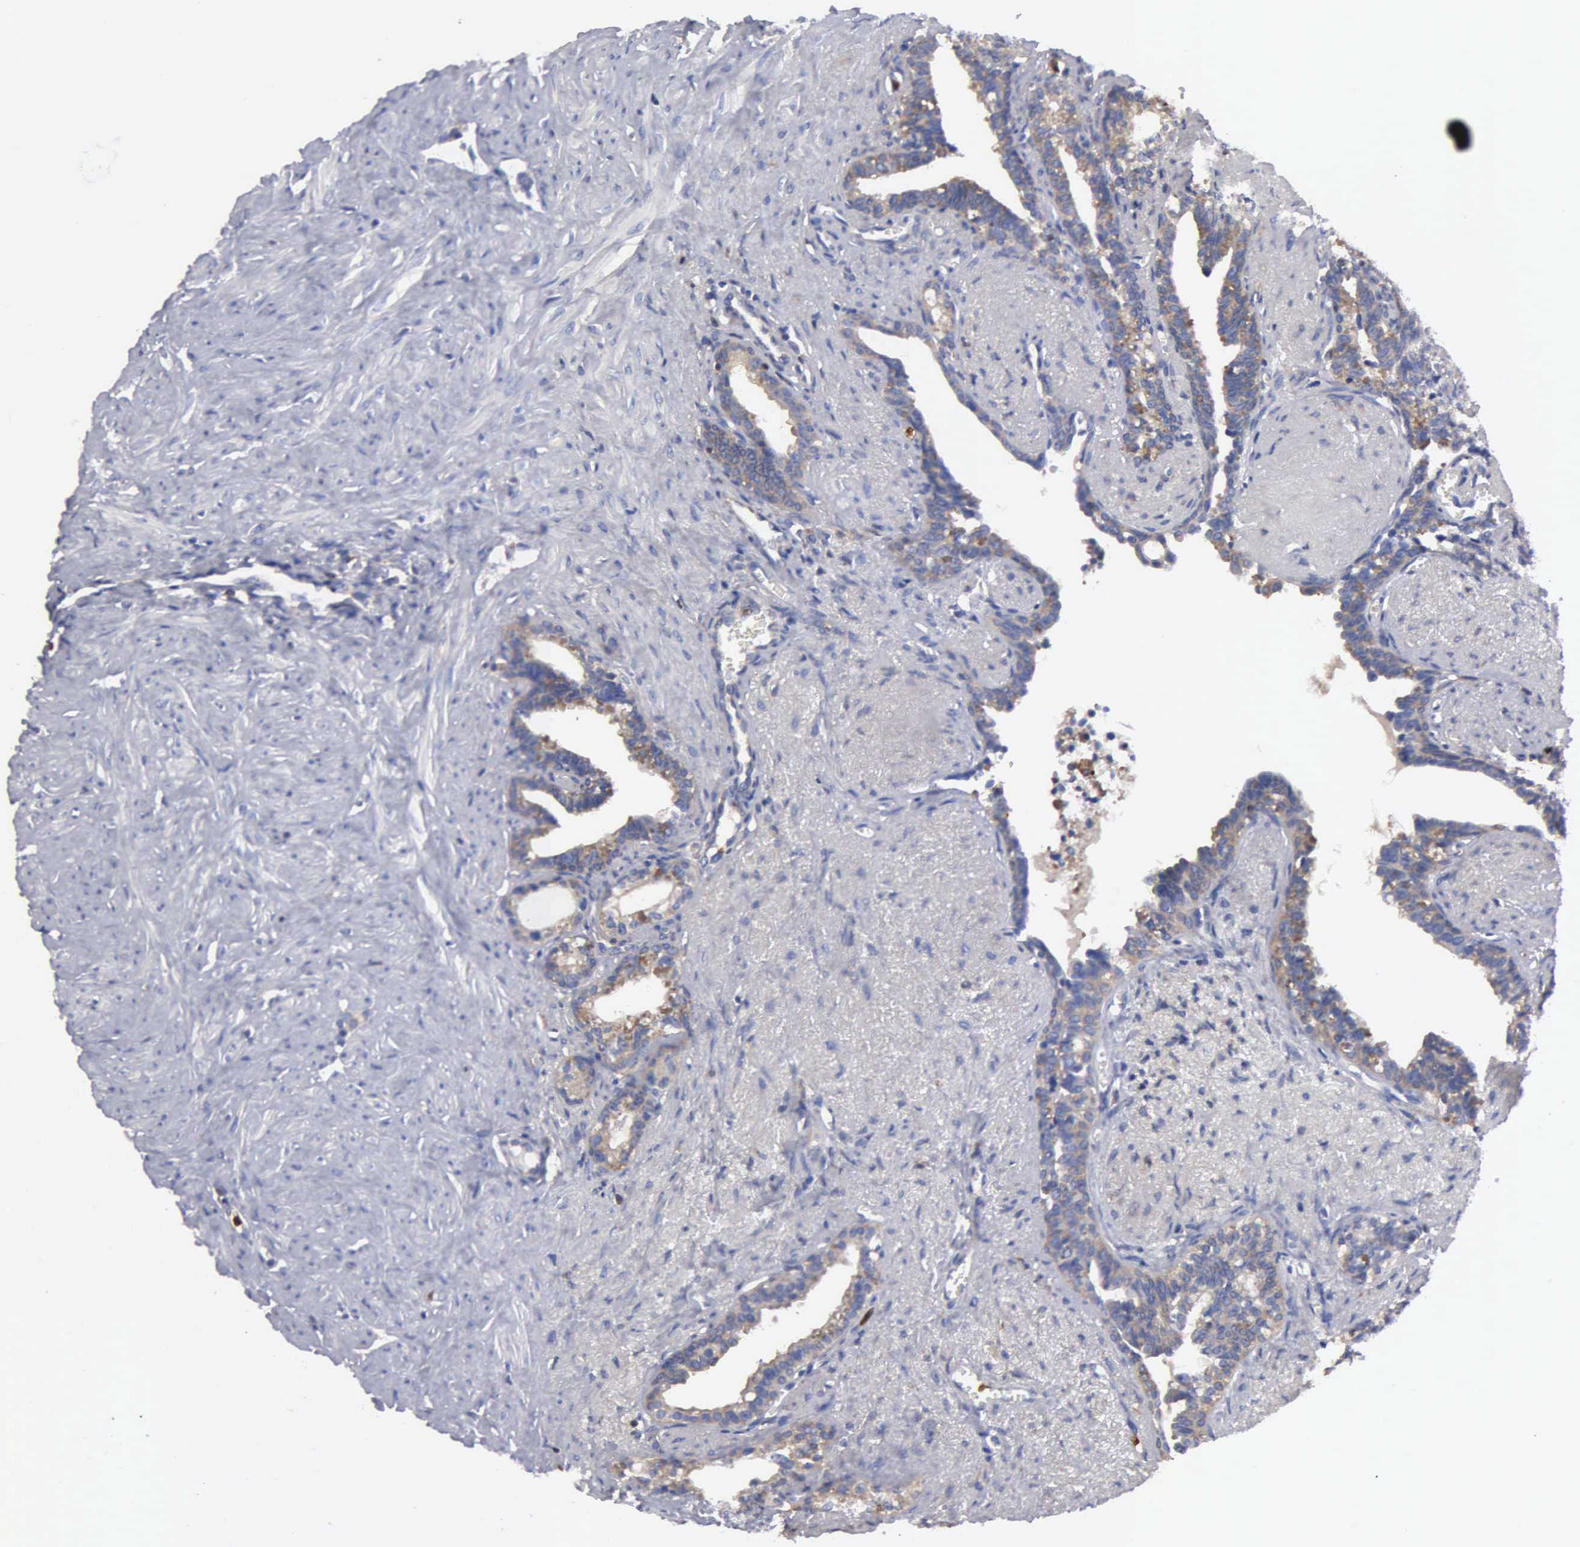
{"staining": {"intensity": "weak", "quantity": "<25%", "location": "cytoplasmic/membranous"}, "tissue": "seminal vesicle", "cell_type": "Glandular cells", "image_type": "normal", "snomed": [{"axis": "morphology", "description": "Normal tissue, NOS"}, {"axis": "topography", "description": "Seminal veicle"}], "caption": "A photomicrograph of seminal vesicle stained for a protein exhibits no brown staining in glandular cells.", "gene": "G6PD", "patient": {"sex": "male", "age": 60}}